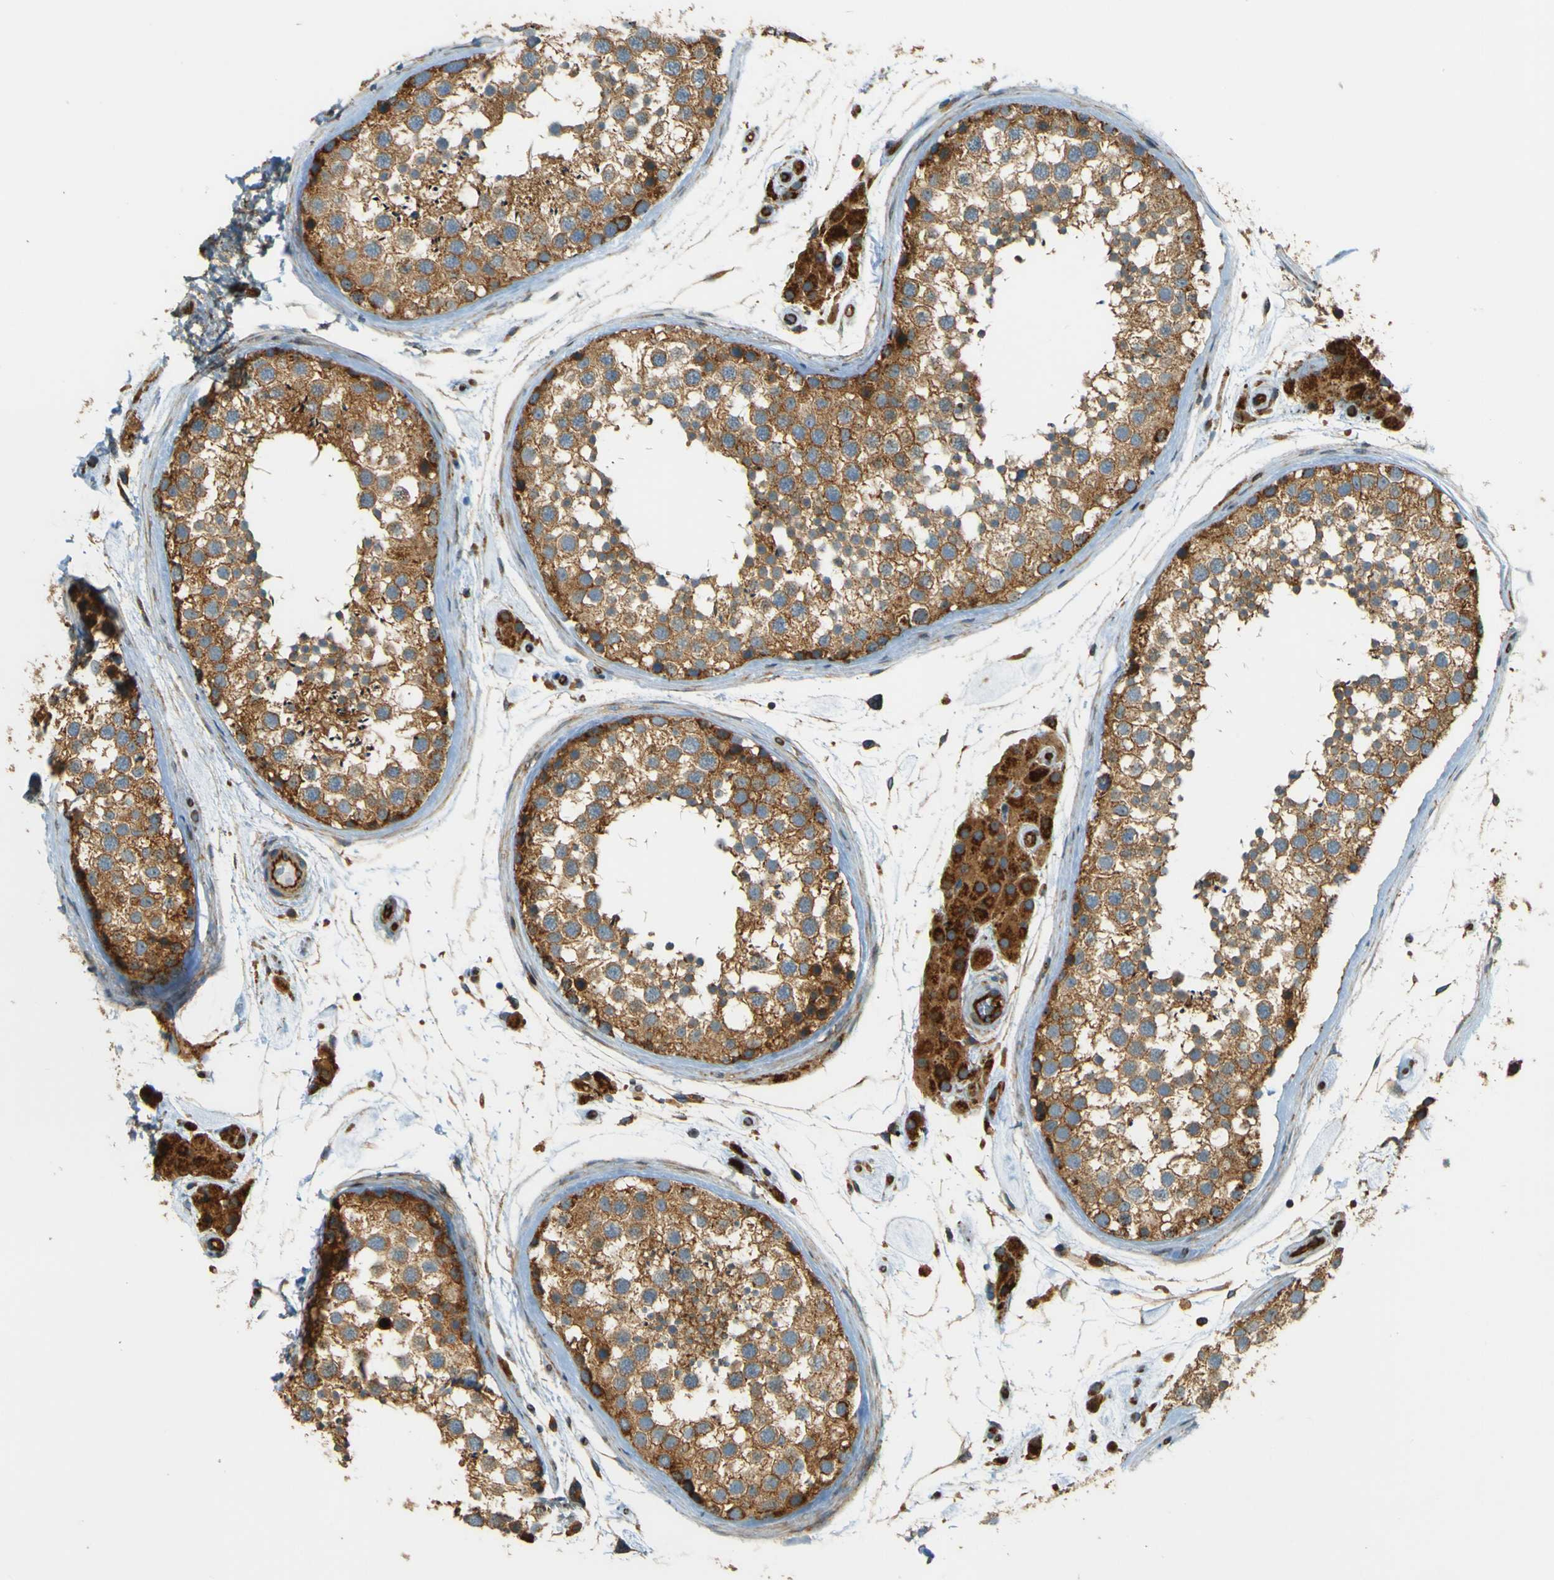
{"staining": {"intensity": "moderate", "quantity": ">75%", "location": "cytoplasmic/membranous"}, "tissue": "testis", "cell_type": "Cells in seminiferous ducts", "image_type": "normal", "snomed": [{"axis": "morphology", "description": "Normal tissue, NOS"}, {"axis": "topography", "description": "Testis"}], "caption": "A high-resolution histopathology image shows immunohistochemistry (IHC) staining of normal testis, which demonstrates moderate cytoplasmic/membranous positivity in about >75% of cells in seminiferous ducts. The protein of interest is shown in brown color, while the nuclei are stained blue.", "gene": "DNAJC5", "patient": {"sex": "male", "age": 46}}